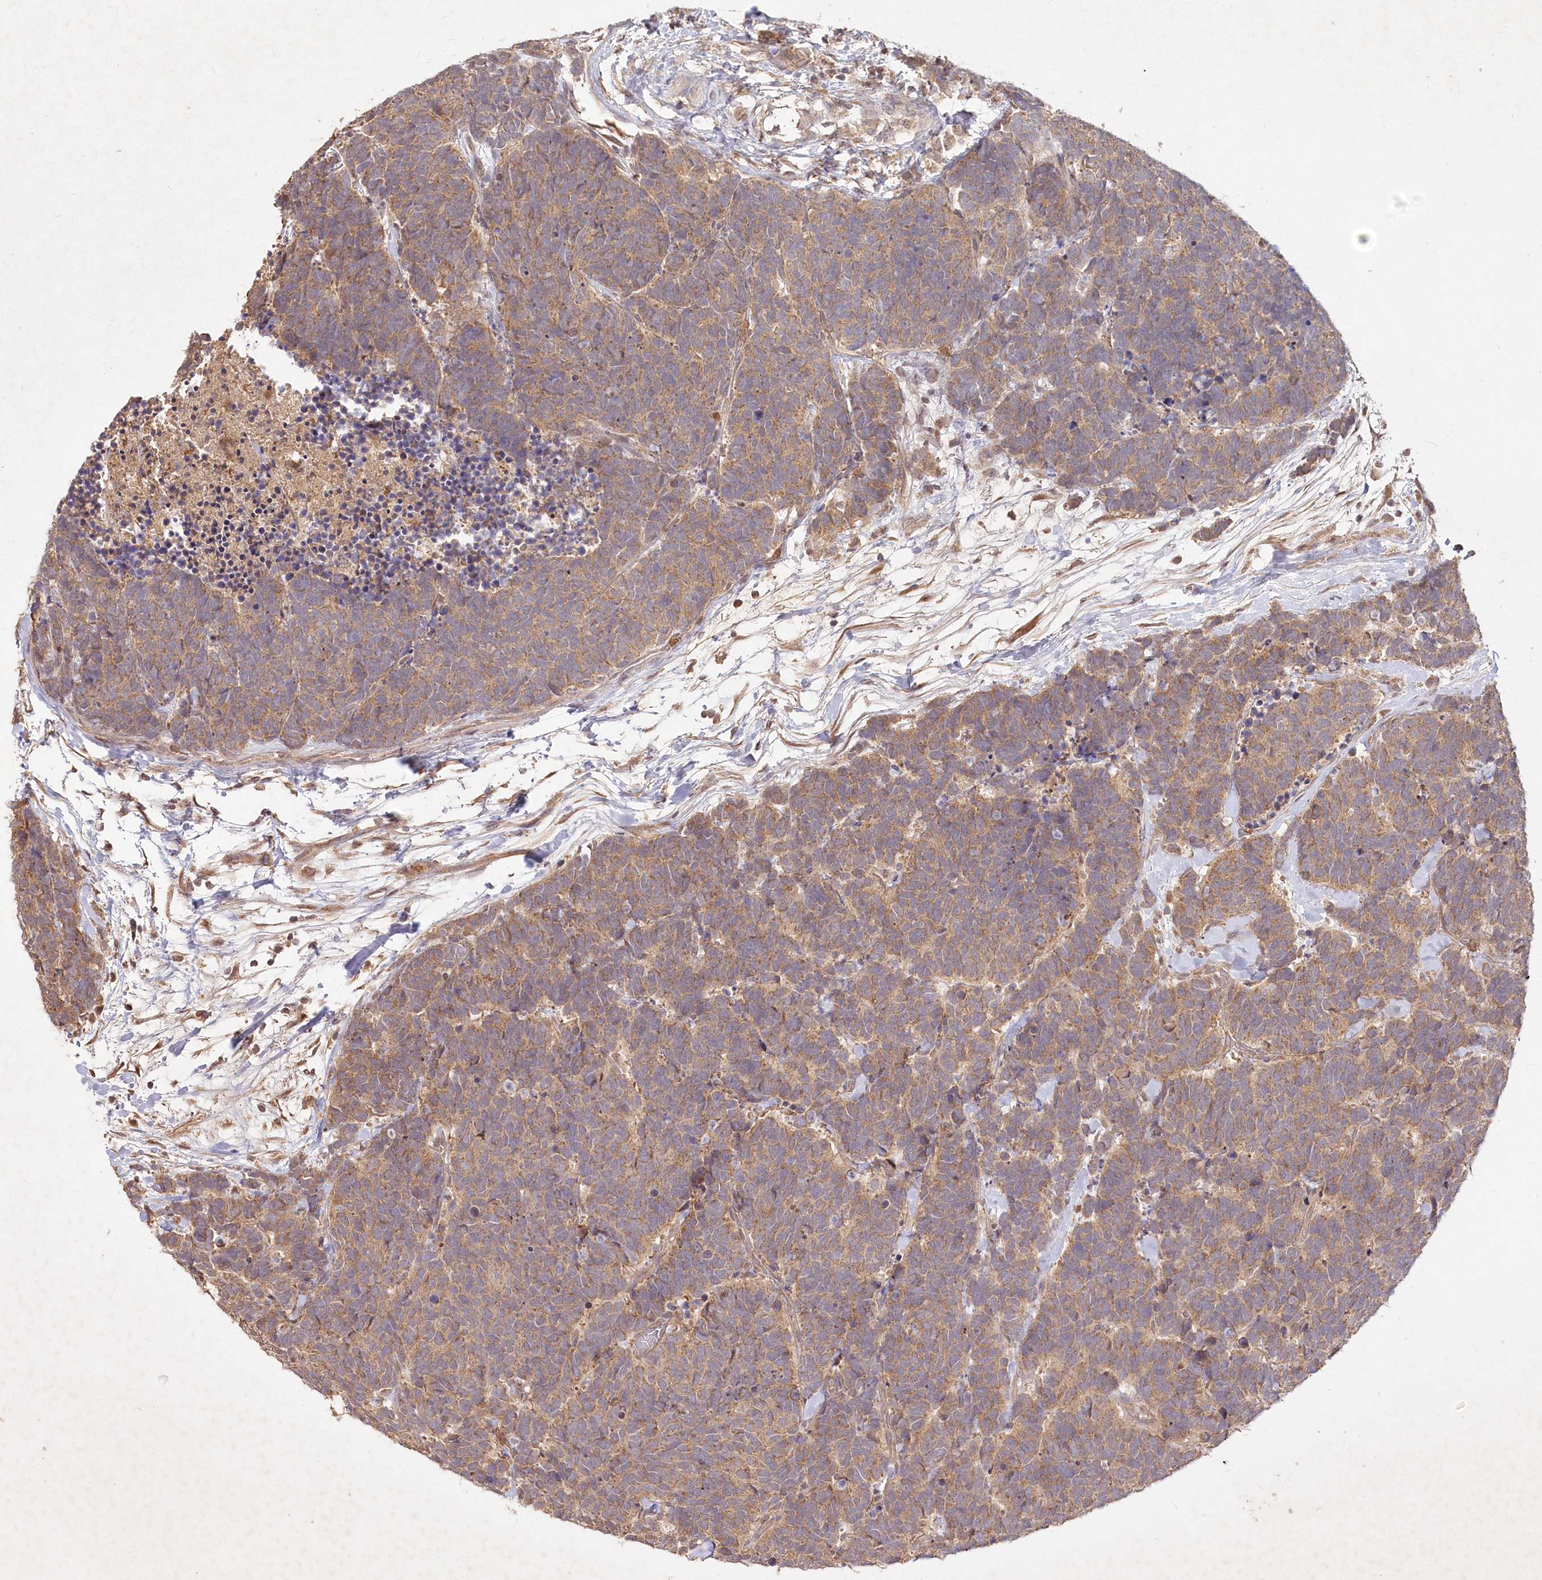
{"staining": {"intensity": "moderate", "quantity": ">75%", "location": "cytoplasmic/membranous"}, "tissue": "carcinoid", "cell_type": "Tumor cells", "image_type": "cancer", "snomed": [{"axis": "morphology", "description": "Carcinoma, NOS"}, {"axis": "morphology", "description": "Carcinoid, malignant, NOS"}, {"axis": "topography", "description": "Urinary bladder"}], "caption": "DAB (3,3'-diaminobenzidine) immunohistochemical staining of human carcinoid shows moderate cytoplasmic/membranous protein positivity in about >75% of tumor cells.", "gene": "IRAK1BP1", "patient": {"sex": "male", "age": 57}}